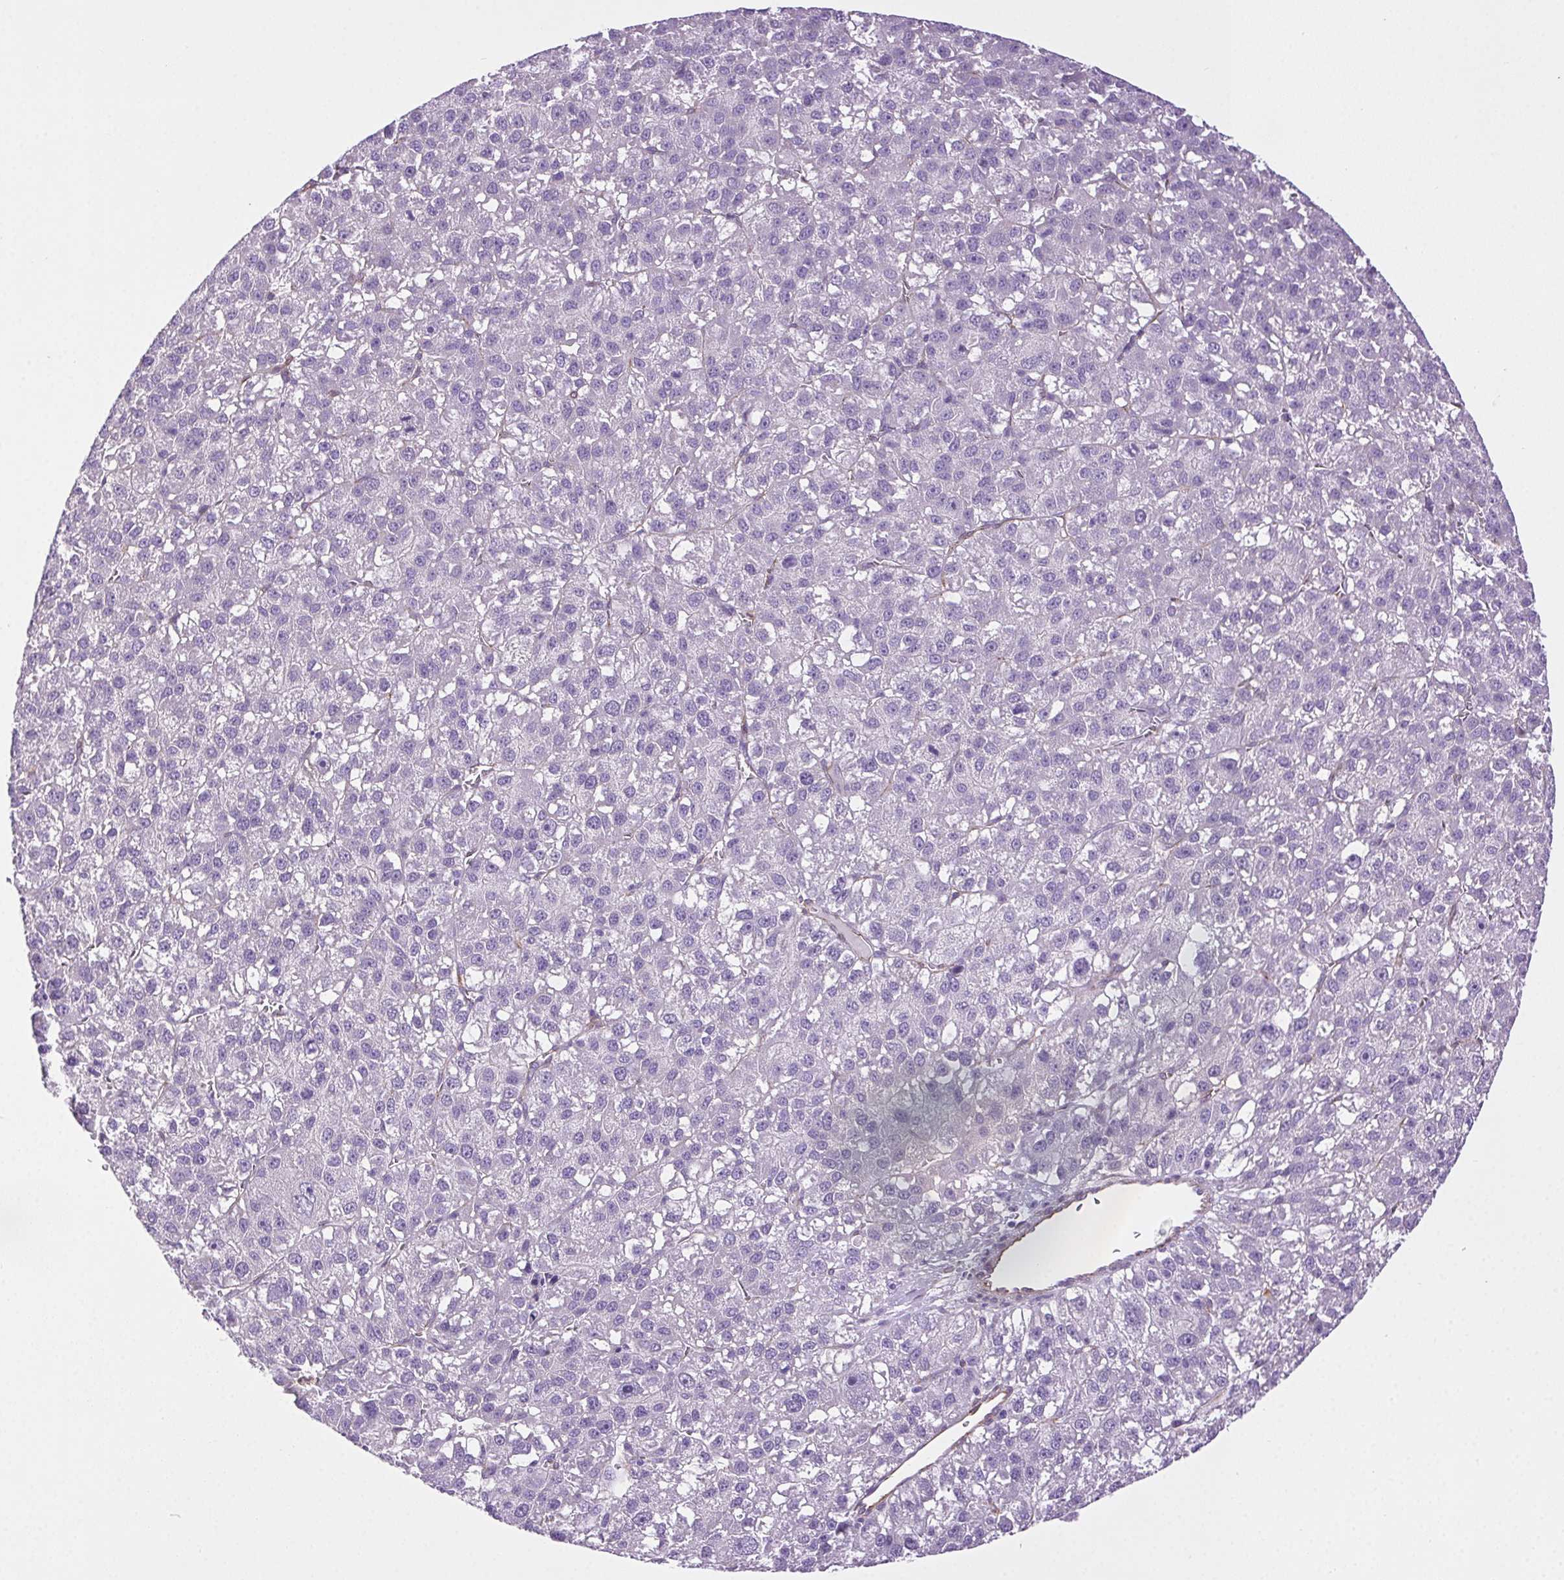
{"staining": {"intensity": "negative", "quantity": "none", "location": "none"}, "tissue": "liver cancer", "cell_type": "Tumor cells", "image_type": "cancer", "snomed": [{"axis": "morphology", "description": "Carcinoma, Hepatocellular, NOS"}, {"axis": "topography", "description": "Liver"}], "caption": "This is an IHC image of human liver cancer. There is no expression in tumor cells.", "gene": "SHCBP1L", "patient": {"sex": "female", "age": 70}}